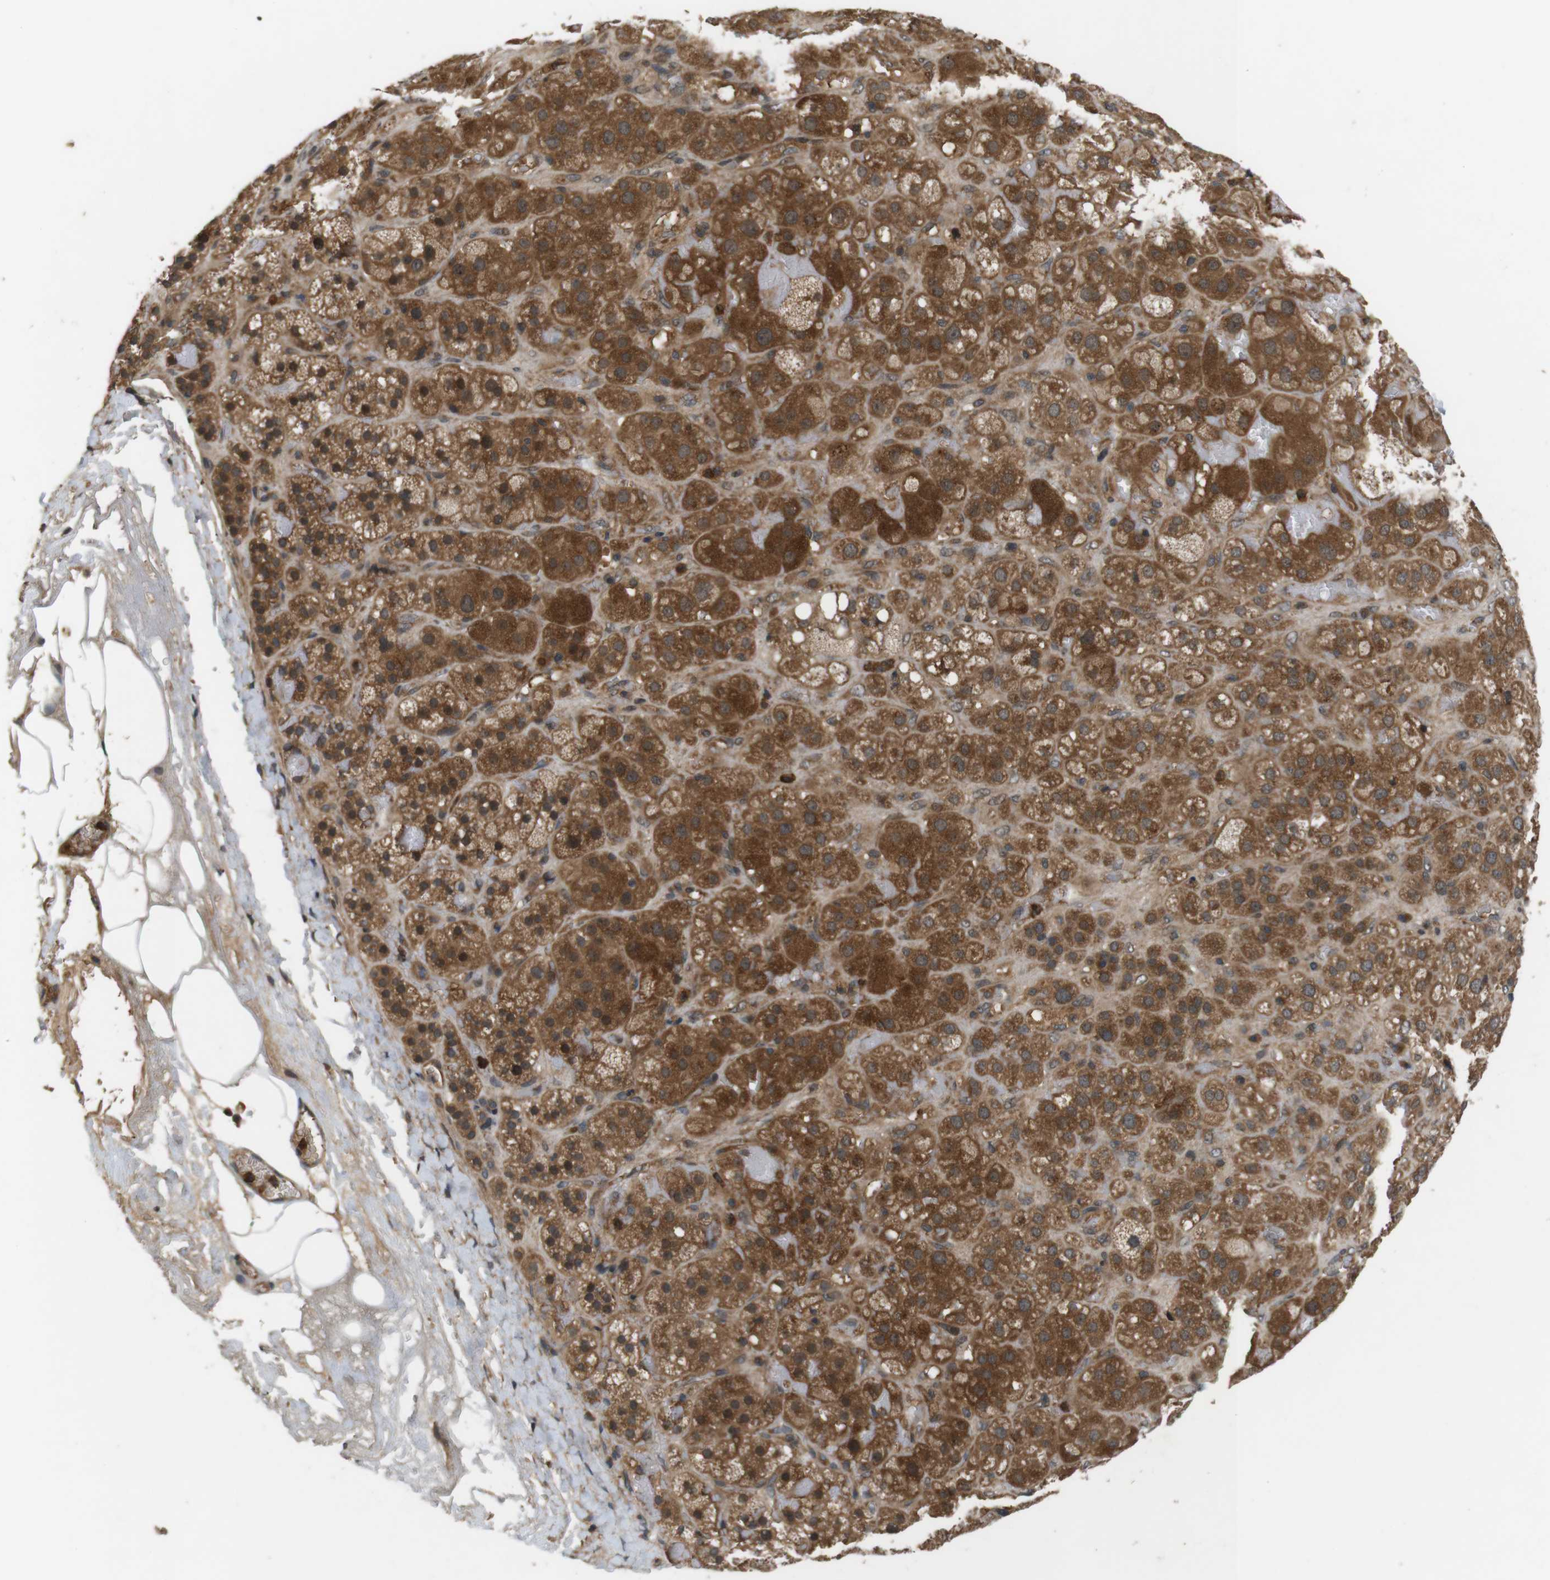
{"staining": {"intensity": "strong", "quantity": ">75%", "location": "cytoplasmic/membranous"}, "tissue": "adrenal gland", "cell_type": "Glandular cells", "image_type": "normal", "snomed": [{"axis": "morphology", "description": "Normal tissue, NOS"}, {"axis": "topography", "description": "Adrenal gland"}], "caption": "This photomicrograph reveals IHC staining of benign human adrenal gland, with high strong cytoplasmic/membranous staining in about >75% of glandular cells.", "gene": "NFKBIE", "patient": {"sex": "female", "age": 47}}